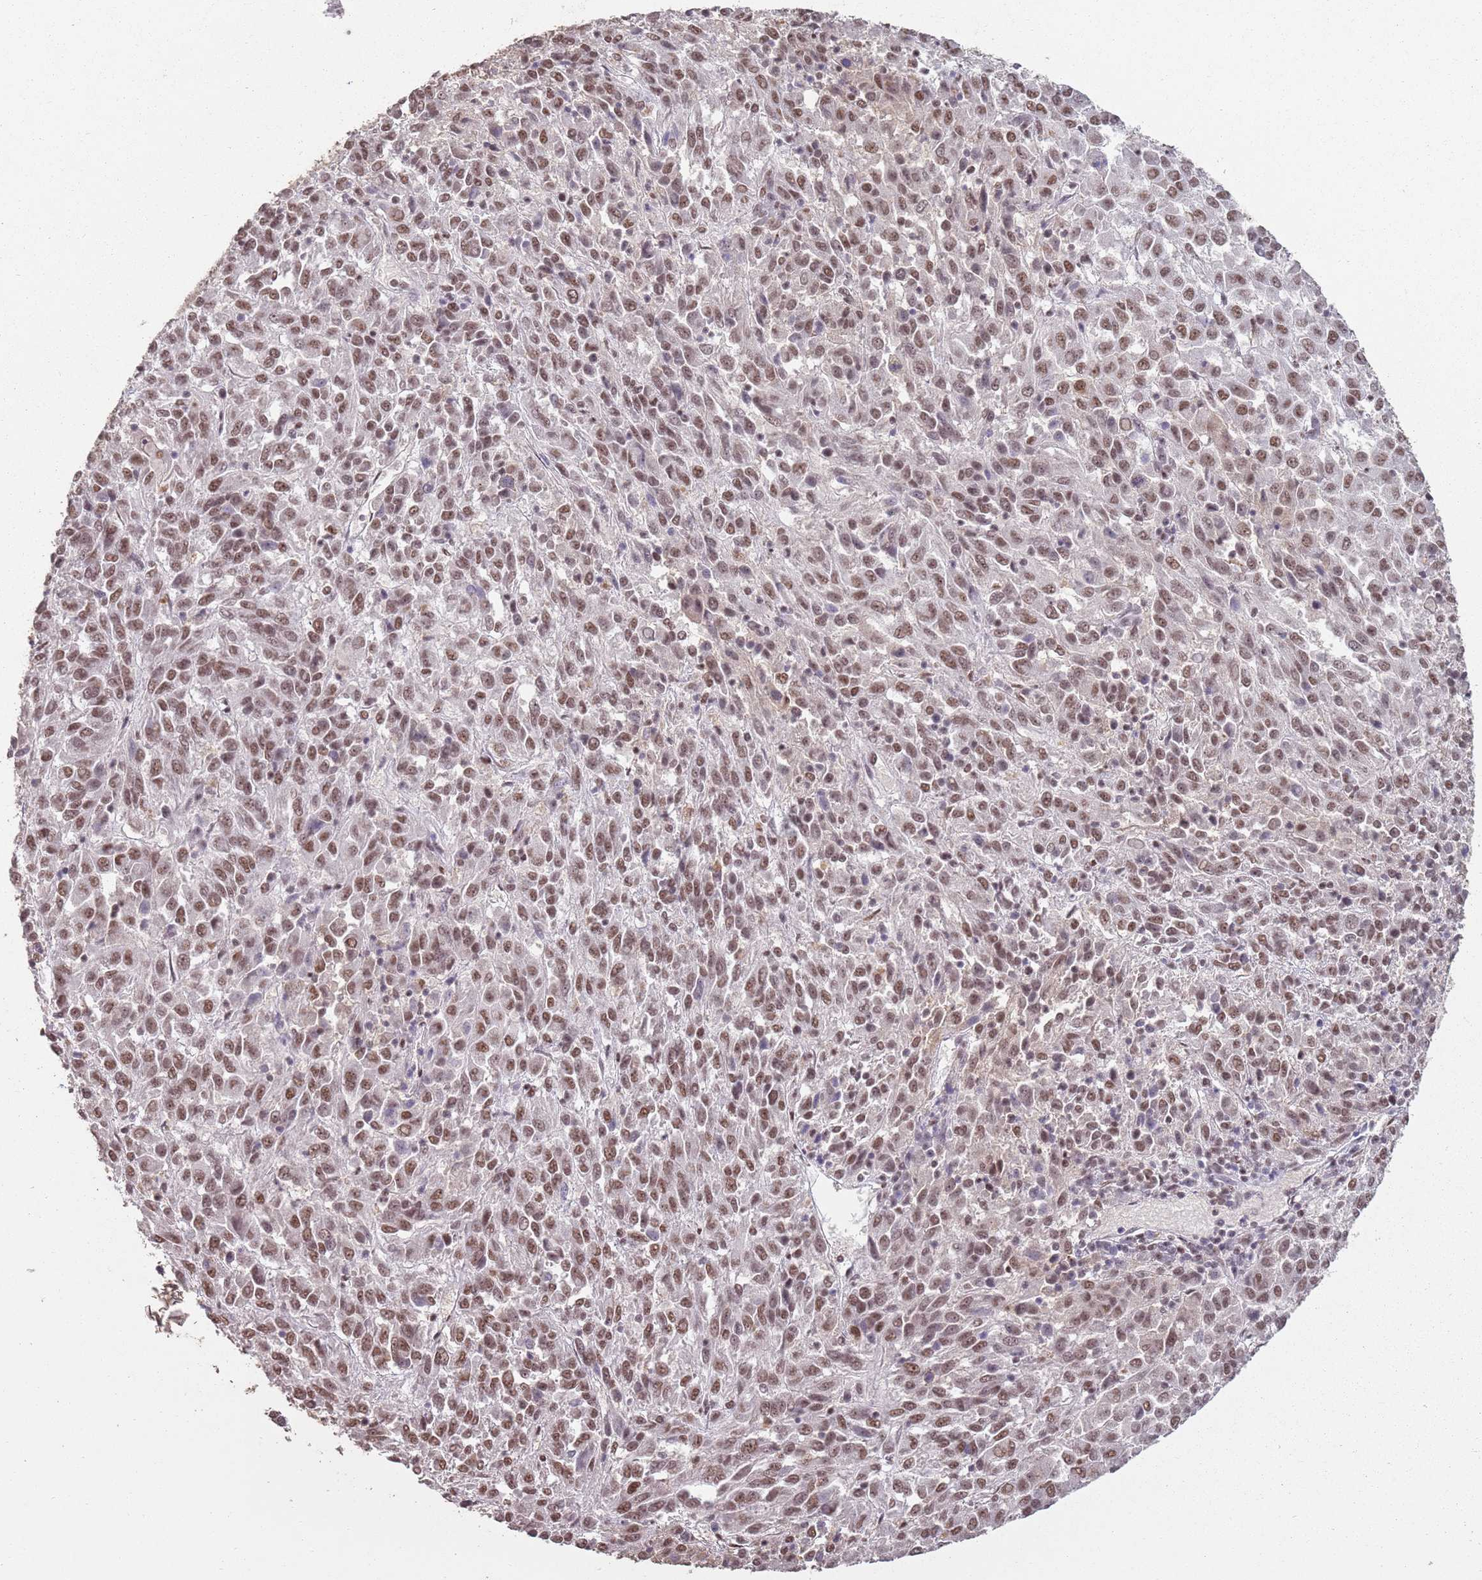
{"staining": {"intensity": "moderate", "quantity": ">75%", "location": "nuclear"}, "tissue": "melanoma", "cell_type": "Tumor cells", "image_type": "cancer", "snomed": [{"axis": "morphology", "description": "Malignant melanoma, Metastatic site"}, {"axis": "topography", "description": "Lung"}], "caption": "Melanoma stained for a protein (brown) displays moderate nuclear positive staining in approximately >75% of tumor cells.", "gene": "ARL14EP", "patient": {"sex": "male", "age": 64}}